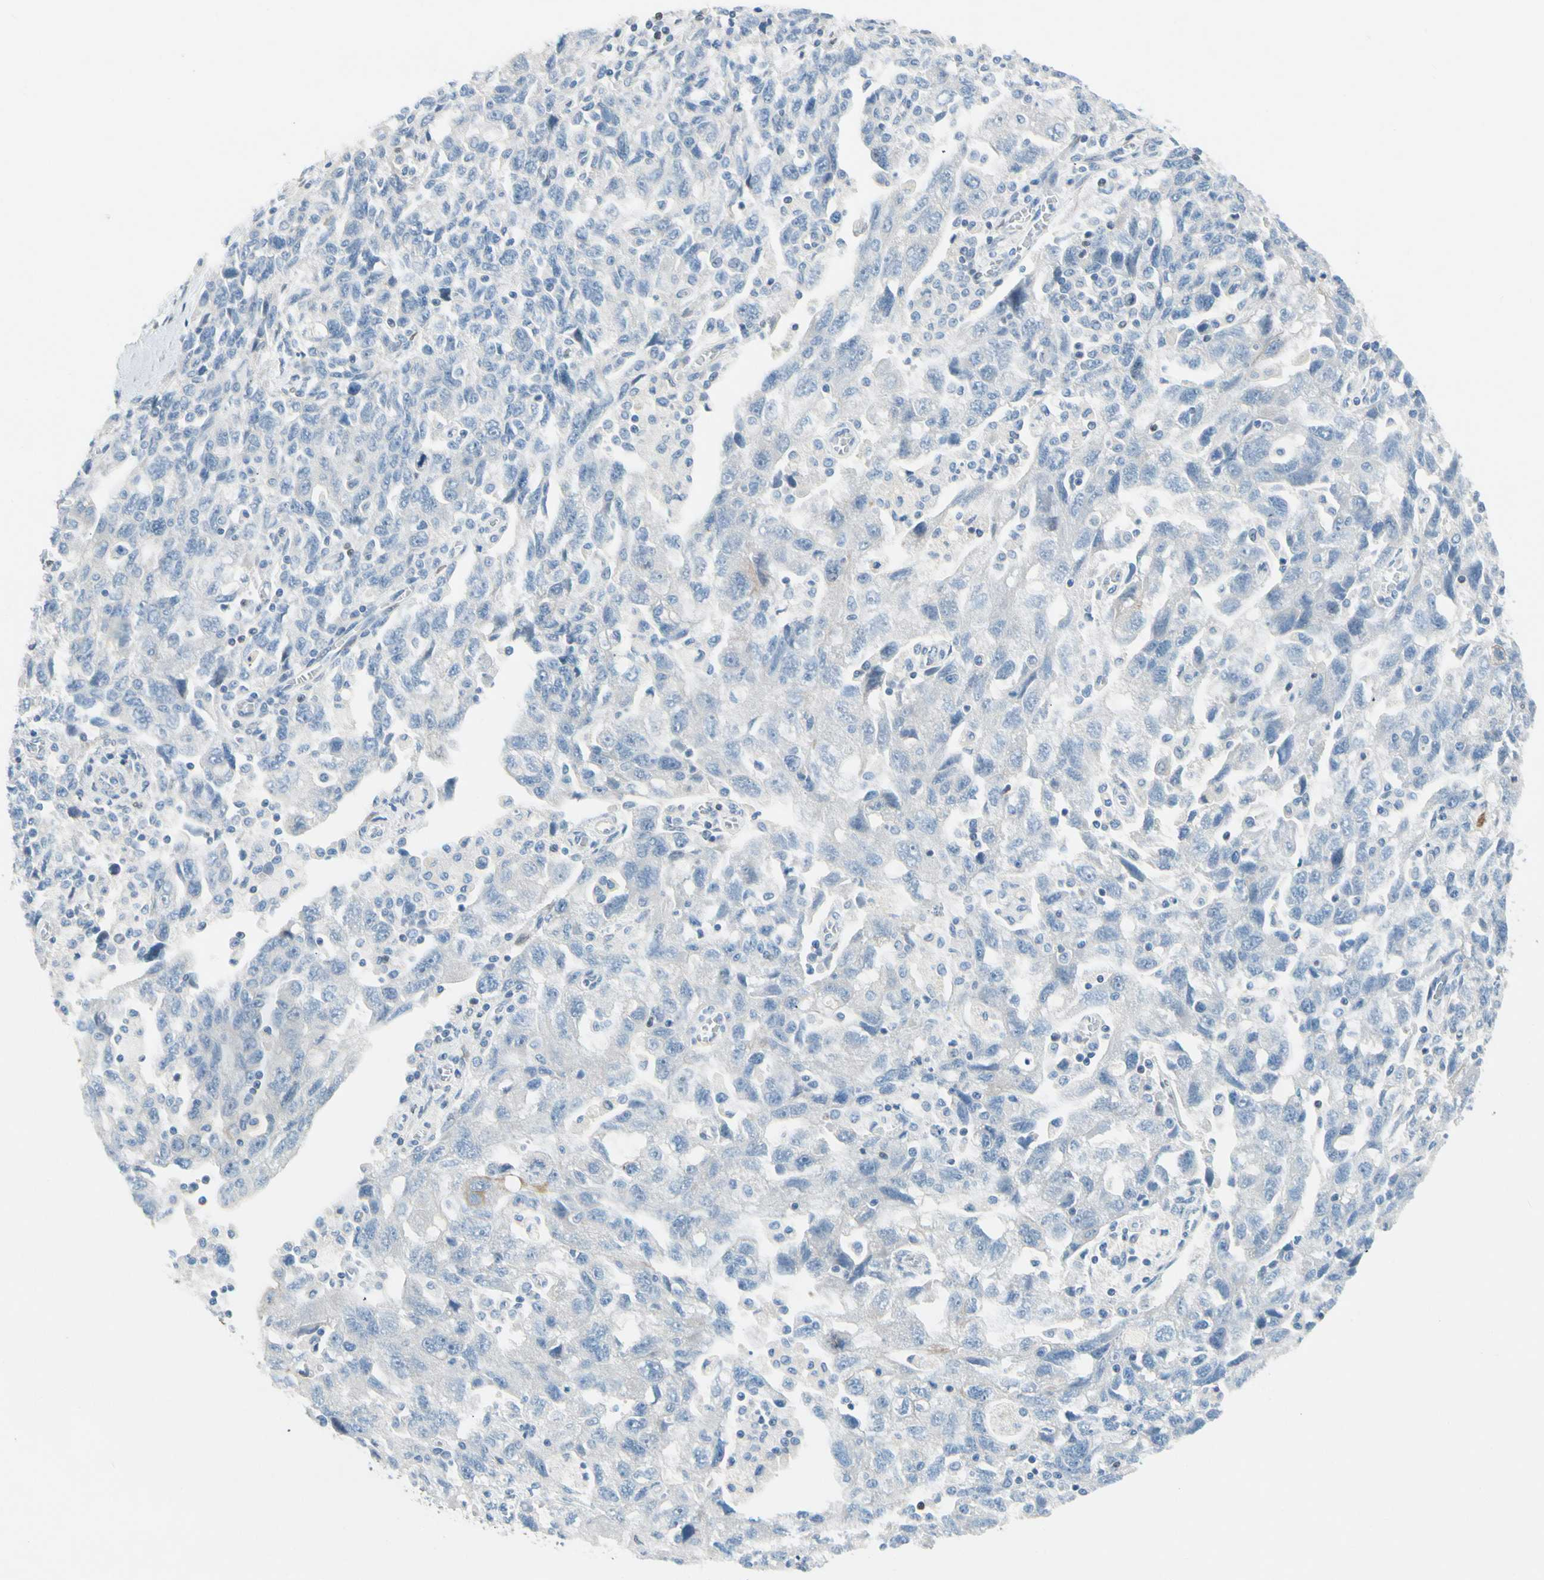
{"staining": {"intensity": "negative", "quantity": "none", "location": "none"}, "tissue": "ovarian cancer", "cell_type": "Tumor cells", "image_type": "cancer", "snomed": [{"axis": "morphology", "description": "Carcinoma, NOS"}, {"axis": "morphology", "description": "Cystadenocarcinoma, serous, NOS"}, {"axis": "topography", "description": "Ovary"}], "caption": "Protein analysis of ovarian carcinoma displays no significant expression in tumor cells.", "gene": "ZNF132", "patient": {"sex": "female", "age": 69}}